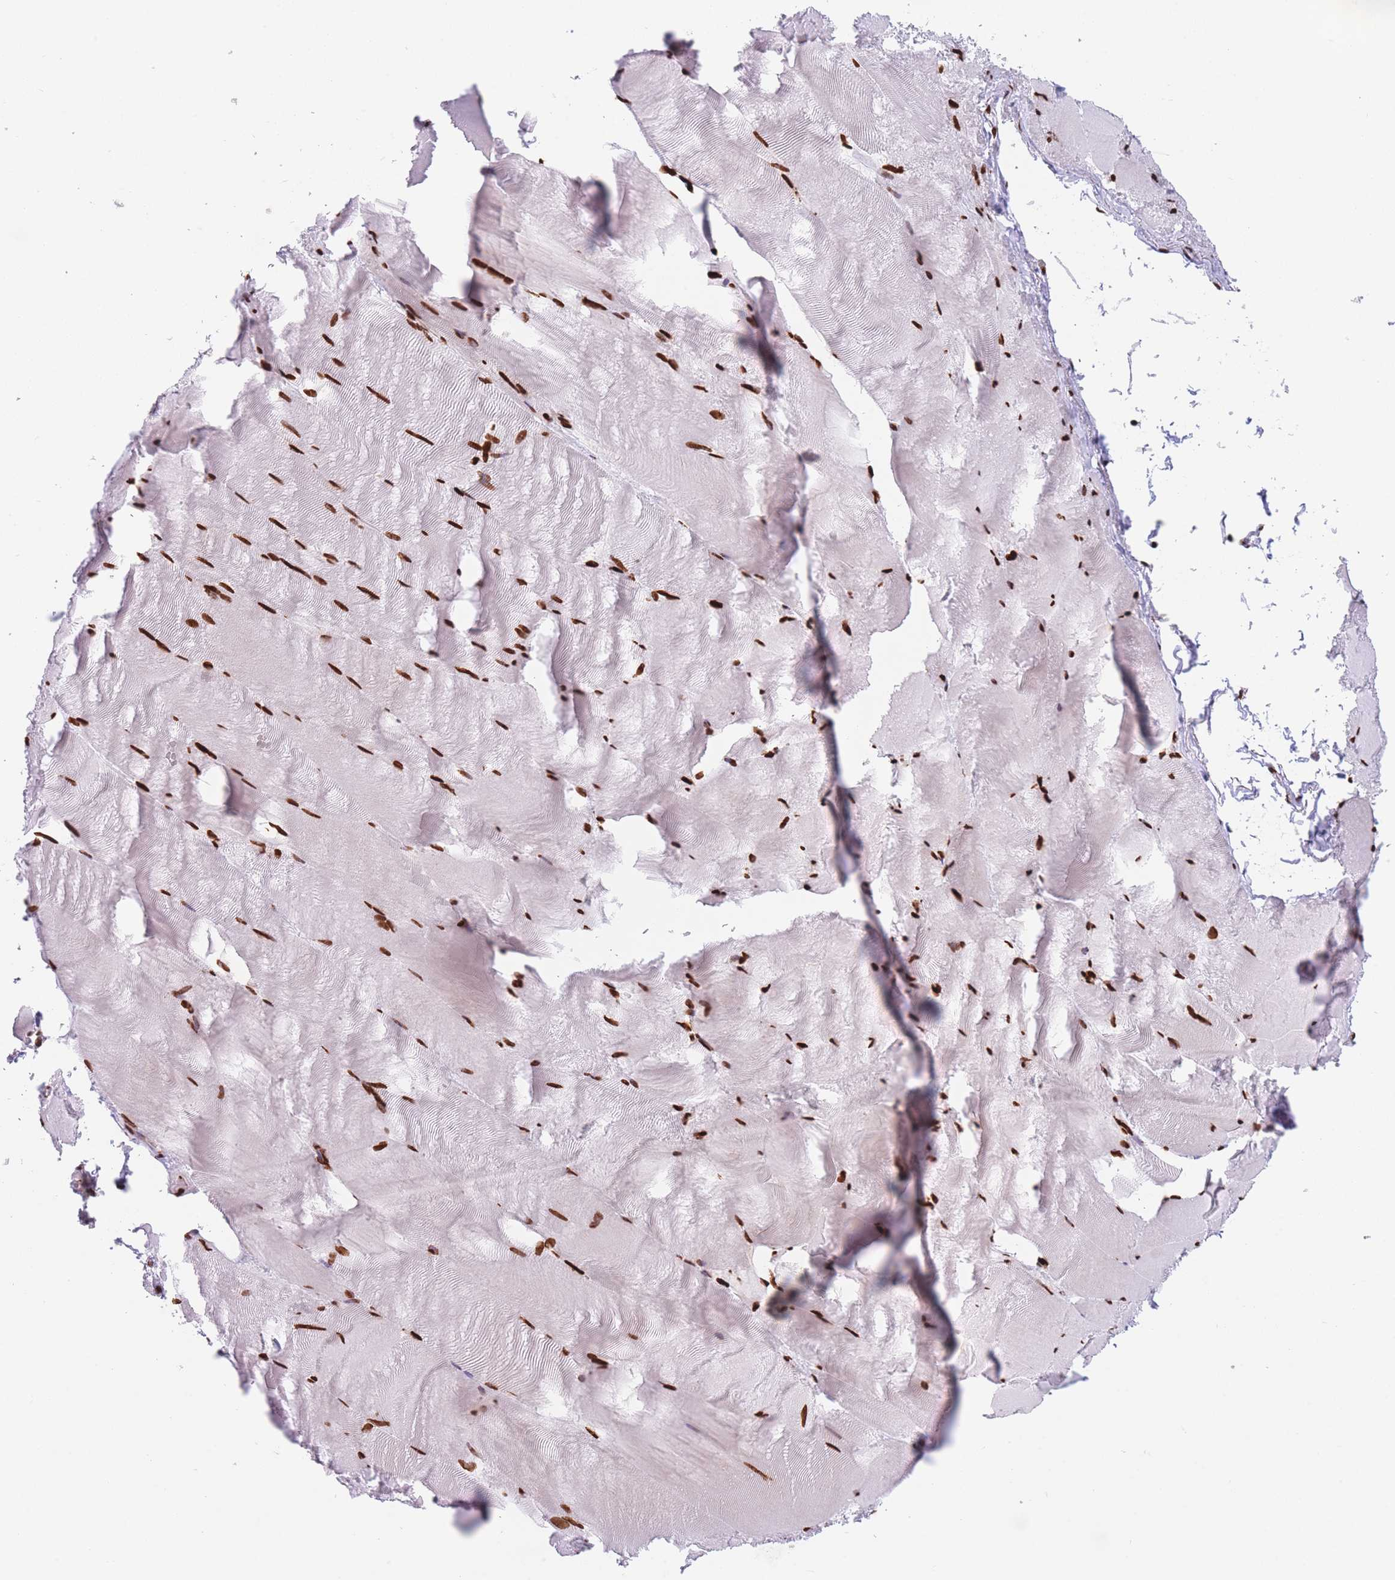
{"staining": {"intensity": "strong", "quantity": ">75%", "location": "nuclear"}, "tissue": "skeletal muscle", "cell_type": "Myocytes", "image_type": "normal", "snomed": [{"axis": "morphology", "description": "Normal tissue, NOS"}, {"axis": "topography", "description": "Skeletal muscle"}], "caption": "Unremarkable skeletal muscle displays strong nuclear staining in approximately >75% of myocytes The staining is performed using DAB (3,3'-diaminobenzidine) brown chromogen to label protein expression. The nuclei are counter-stained blue using hematoxylin..", "gene": "AK9", "patient": {"sex": "female", "age": 64}}